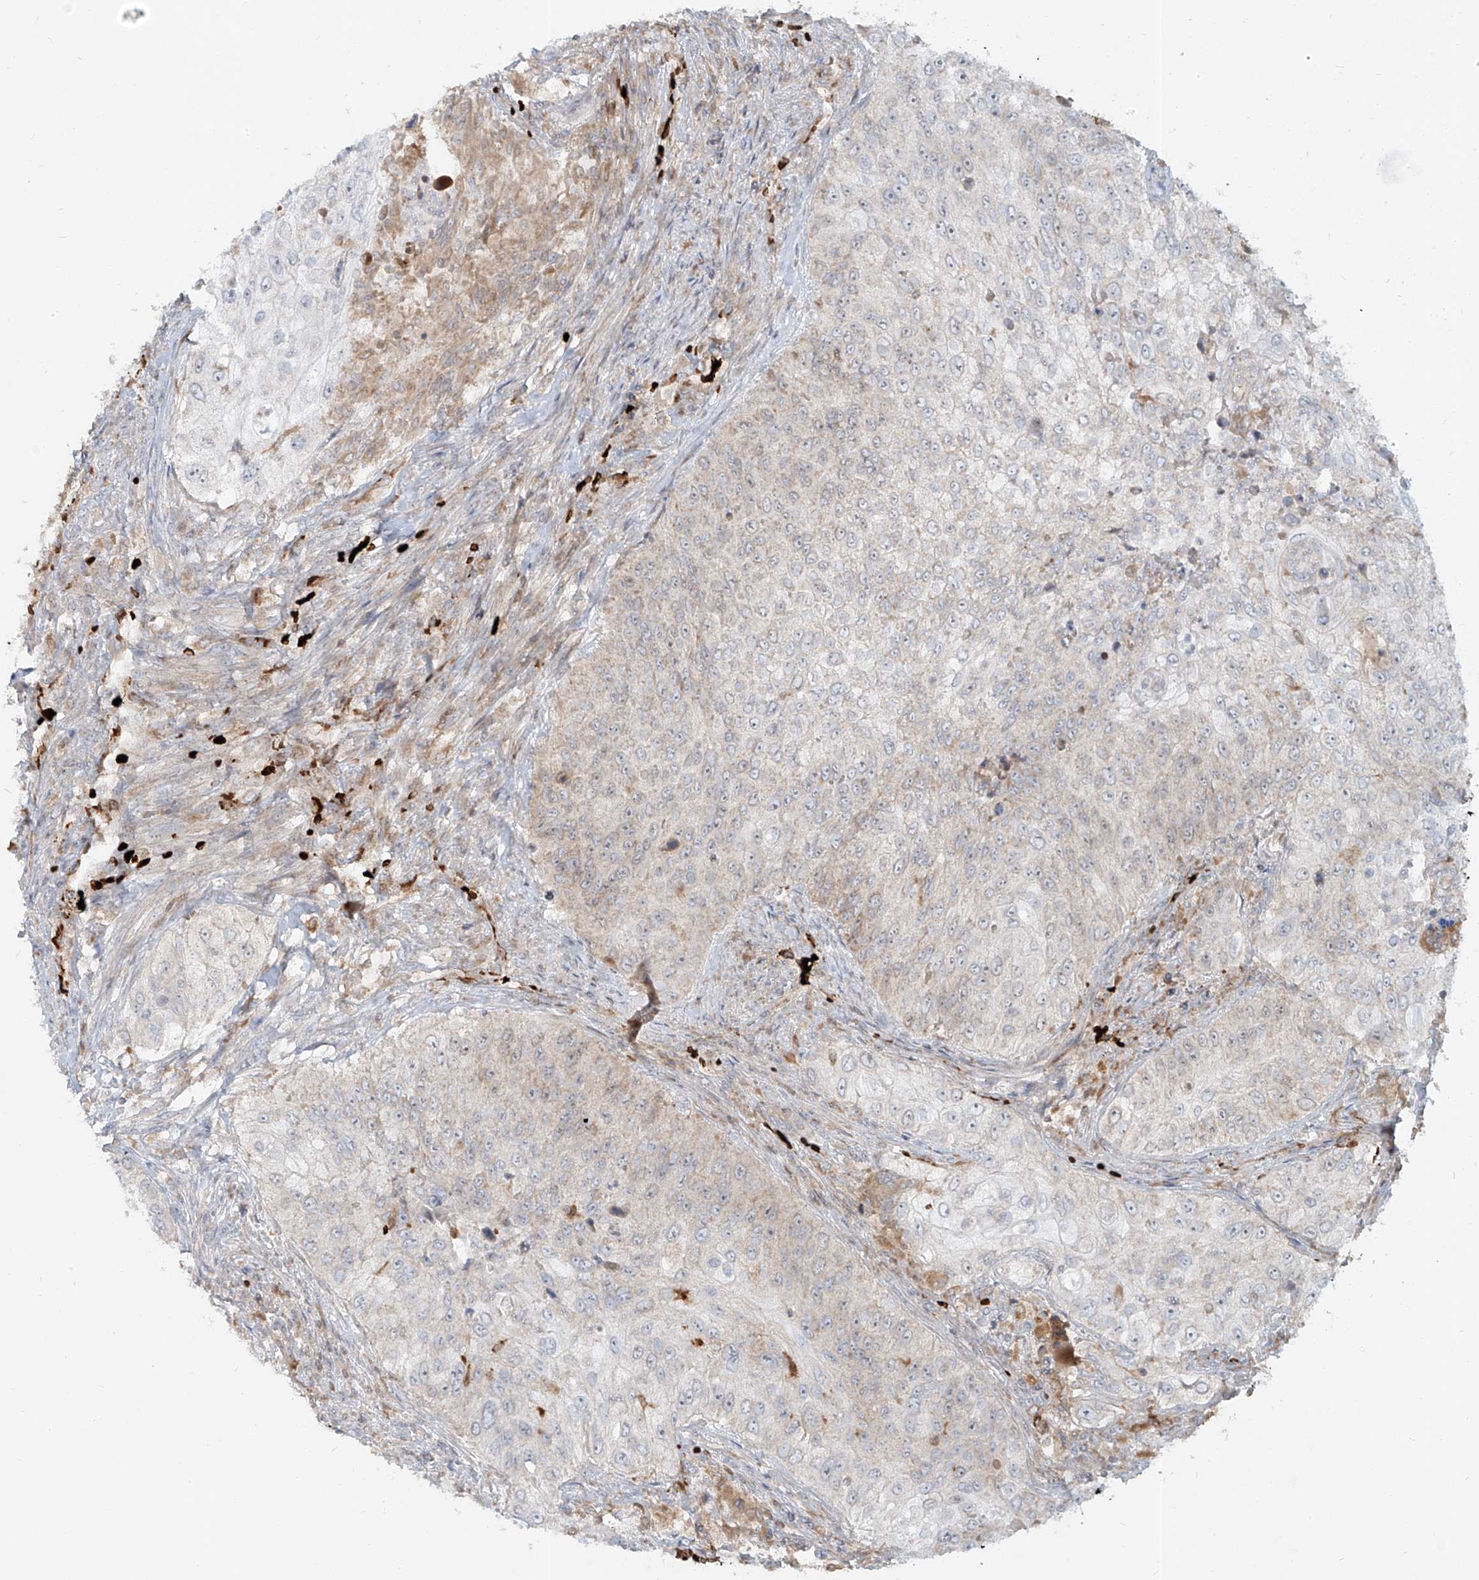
{"staining": {"intensity": "negative", "quantity": "none", "location": "none"}, "tissue": "urothelial cancer", "cell_type": "Tumor cells", "image_type": "cancer", "snomed": [{"axis": "morphology", "description": "Urothelial carcinoma, High grade"}, {"axis": "topography", "description": "Urinary bladder"}], "caption": "This is an immunohistochemistry (IHC) photomicrograph of urothelial carcinoma (high-grade). There is no staining in tumor cells.", "gene": "FGD2", "patient": {"sex": "female", "age": 60}}